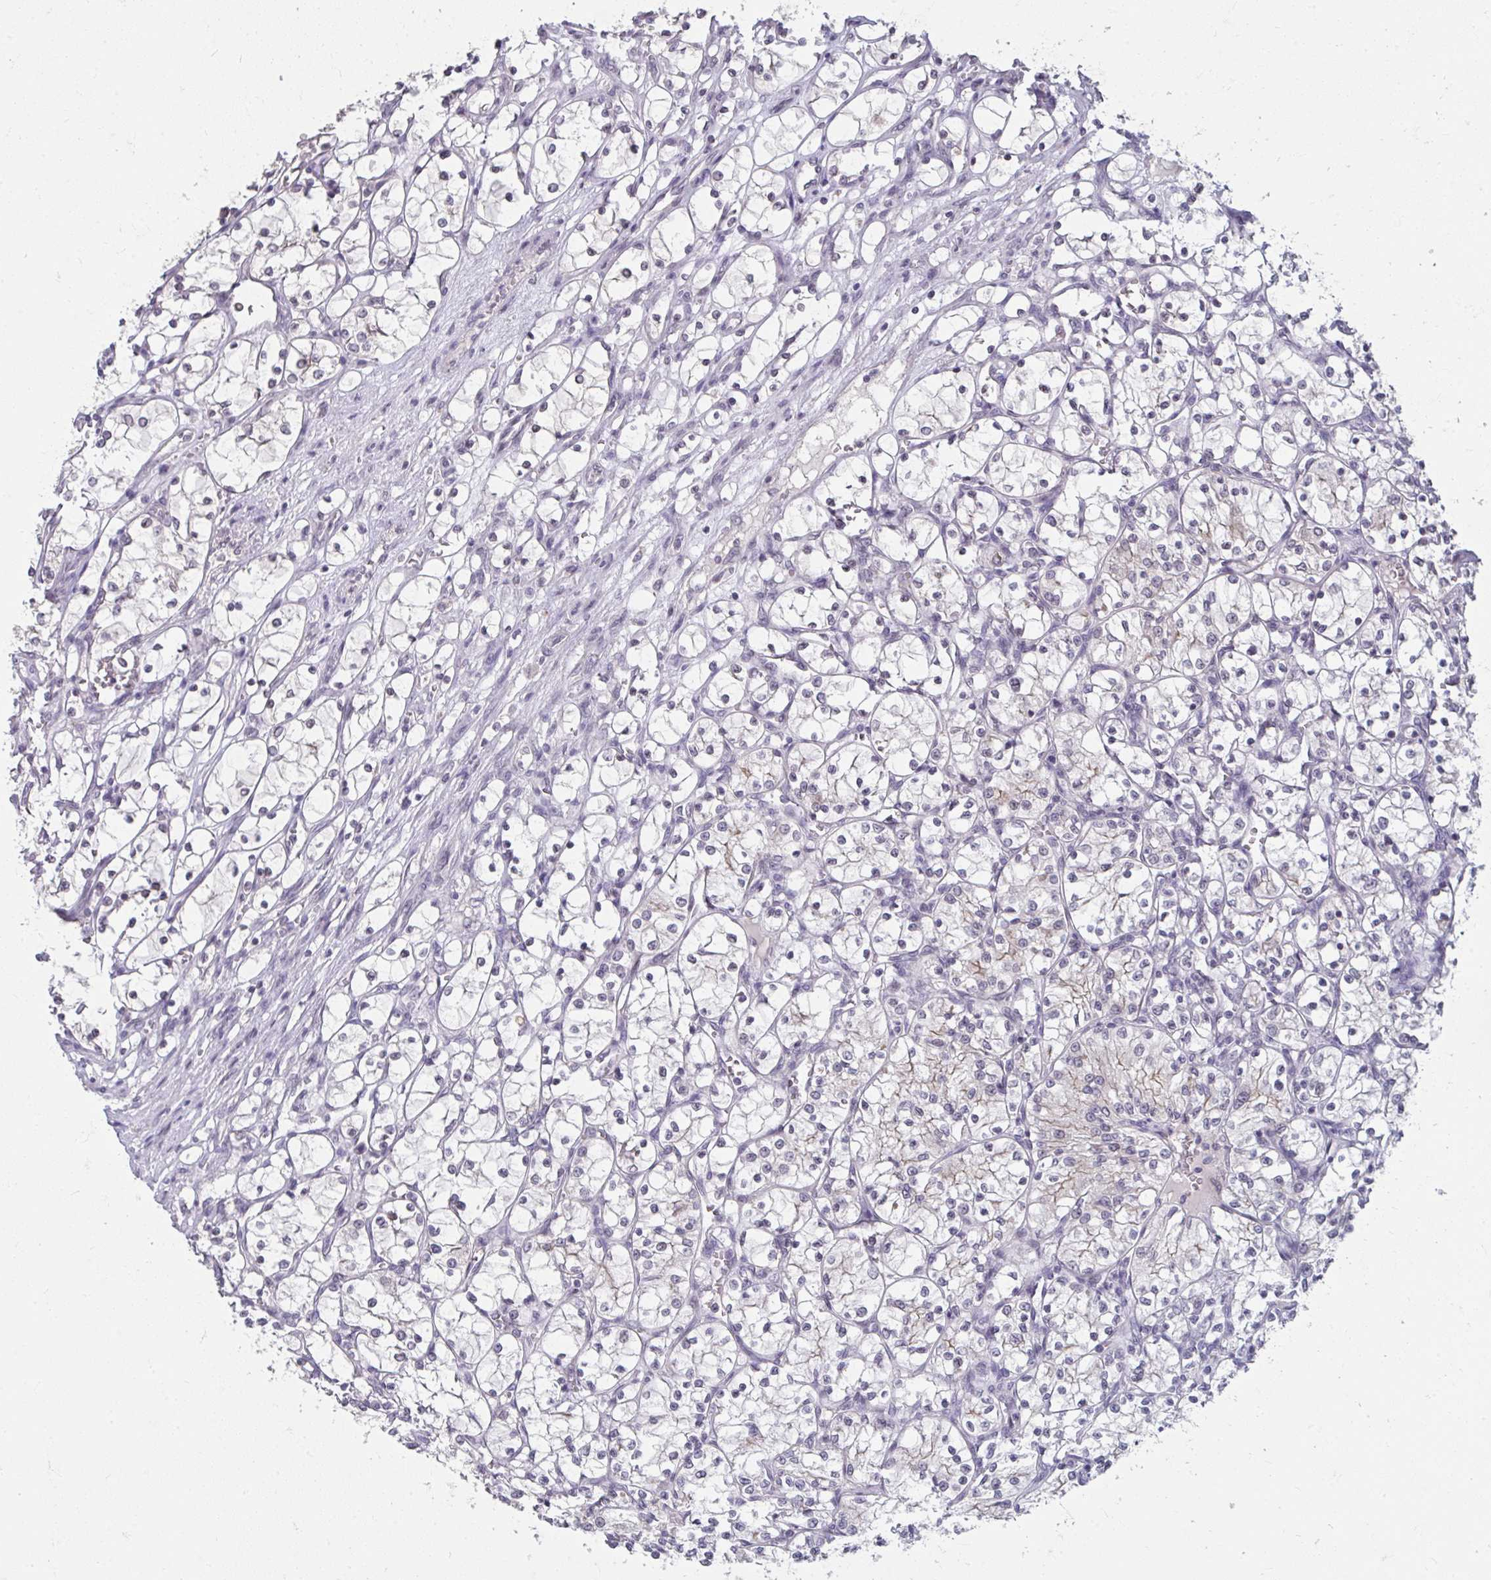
{"staining": {"intensity": "negative", "quantity": "none", "location": "none"}, "tissue": "renal cancer", "cell_type": "Tumor cells", "image_type": "cancer", "snomed": [{"axis": "morphology", "description": "Adenocarcinoma, NOS"}, {"axis": "topography", "description": "Kidney"}], "caption": "Immunohistochemical staining of human adenocarcinoma (renal) reveals no significant positivity in tumor cells.", "gene": "NUP133", "patient": {"sex": "female", "age": 69}}